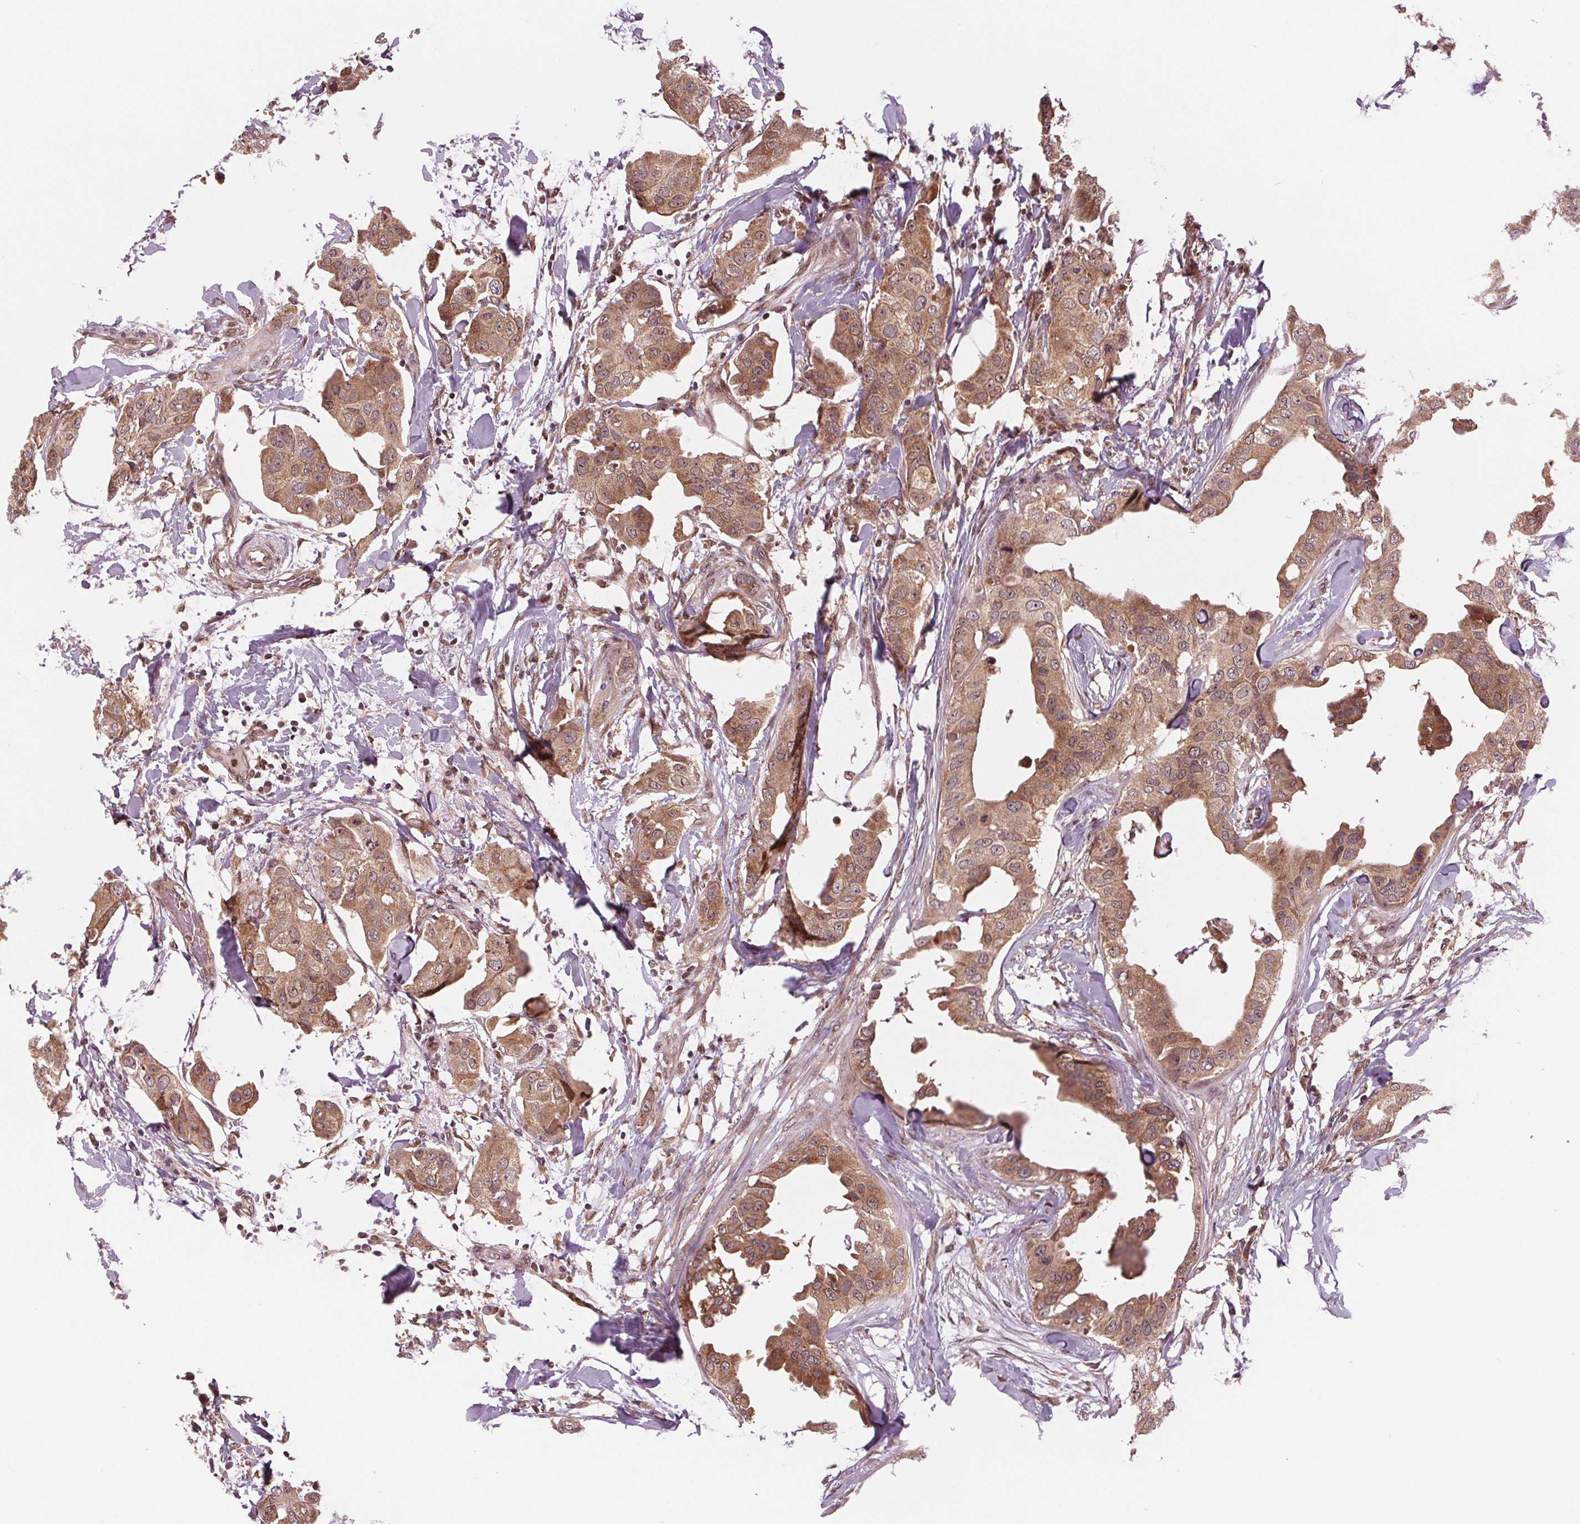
{"staining": {"intensity": "moderate", "quantity": ">75%", "location": "cytoplasmic/membranous"}, "tissue": "breast cancer", "cell_type": "Tumor cells", "image_type": "cancer", "snomed": [{"axis": "morphology", "description": "Normal tissue, NOS"}, {"axis": "morphology", "description": "Duct carcinoma"}, {"axis": "topography", "description": "Breast"}], "caption": "IHC of breast cancer exhibits medium levels of moderate cytoplasmic/membranous staining in approximately >75% of tumor cells.", "gene": "STAT3", "patient": {"sex": "female", "age": 40}}